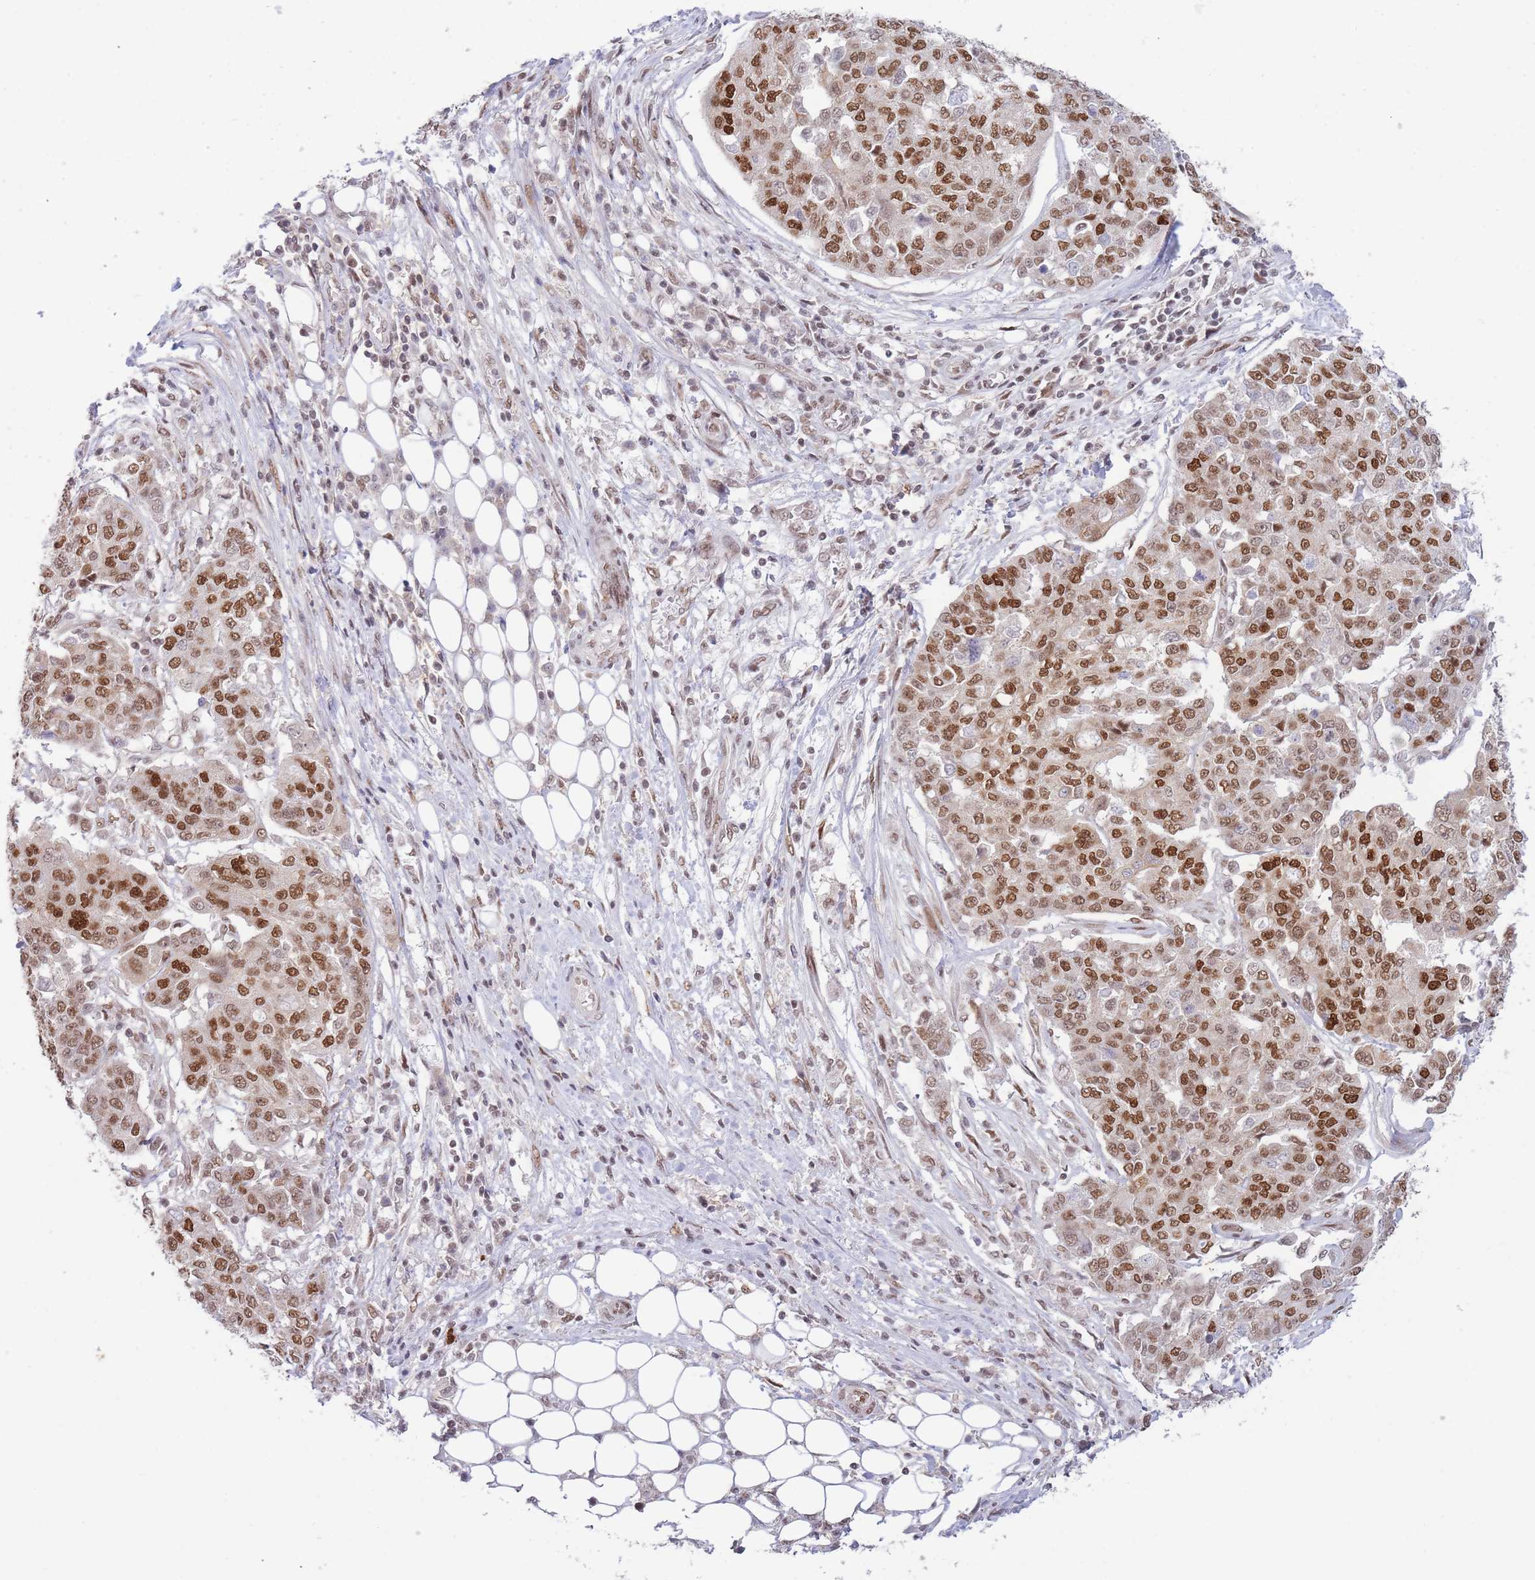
{"staining": {"intensity": "moderate", "quantity": ">75%", "location": "nuclear"}, "tissue": "ovarian cancer", "cell_type": "Tumor cells", "image_type": "cancer", "snomed": [{"axis": "morphology", "description": "Cystadenocarcinoma, serous, NOS"}, {"axis": "topography", "description": "Soft tissue"}, {"axis": "topography", "description": "Ovary"}], "caption": "Protein positivity by IHC shows moderate nuclear staining in about >75% of tumor cells in serous cystadenocarcinoma (ovarian).", "gene": "CARD8", "patient": {"sex": "female", "age": 57}}